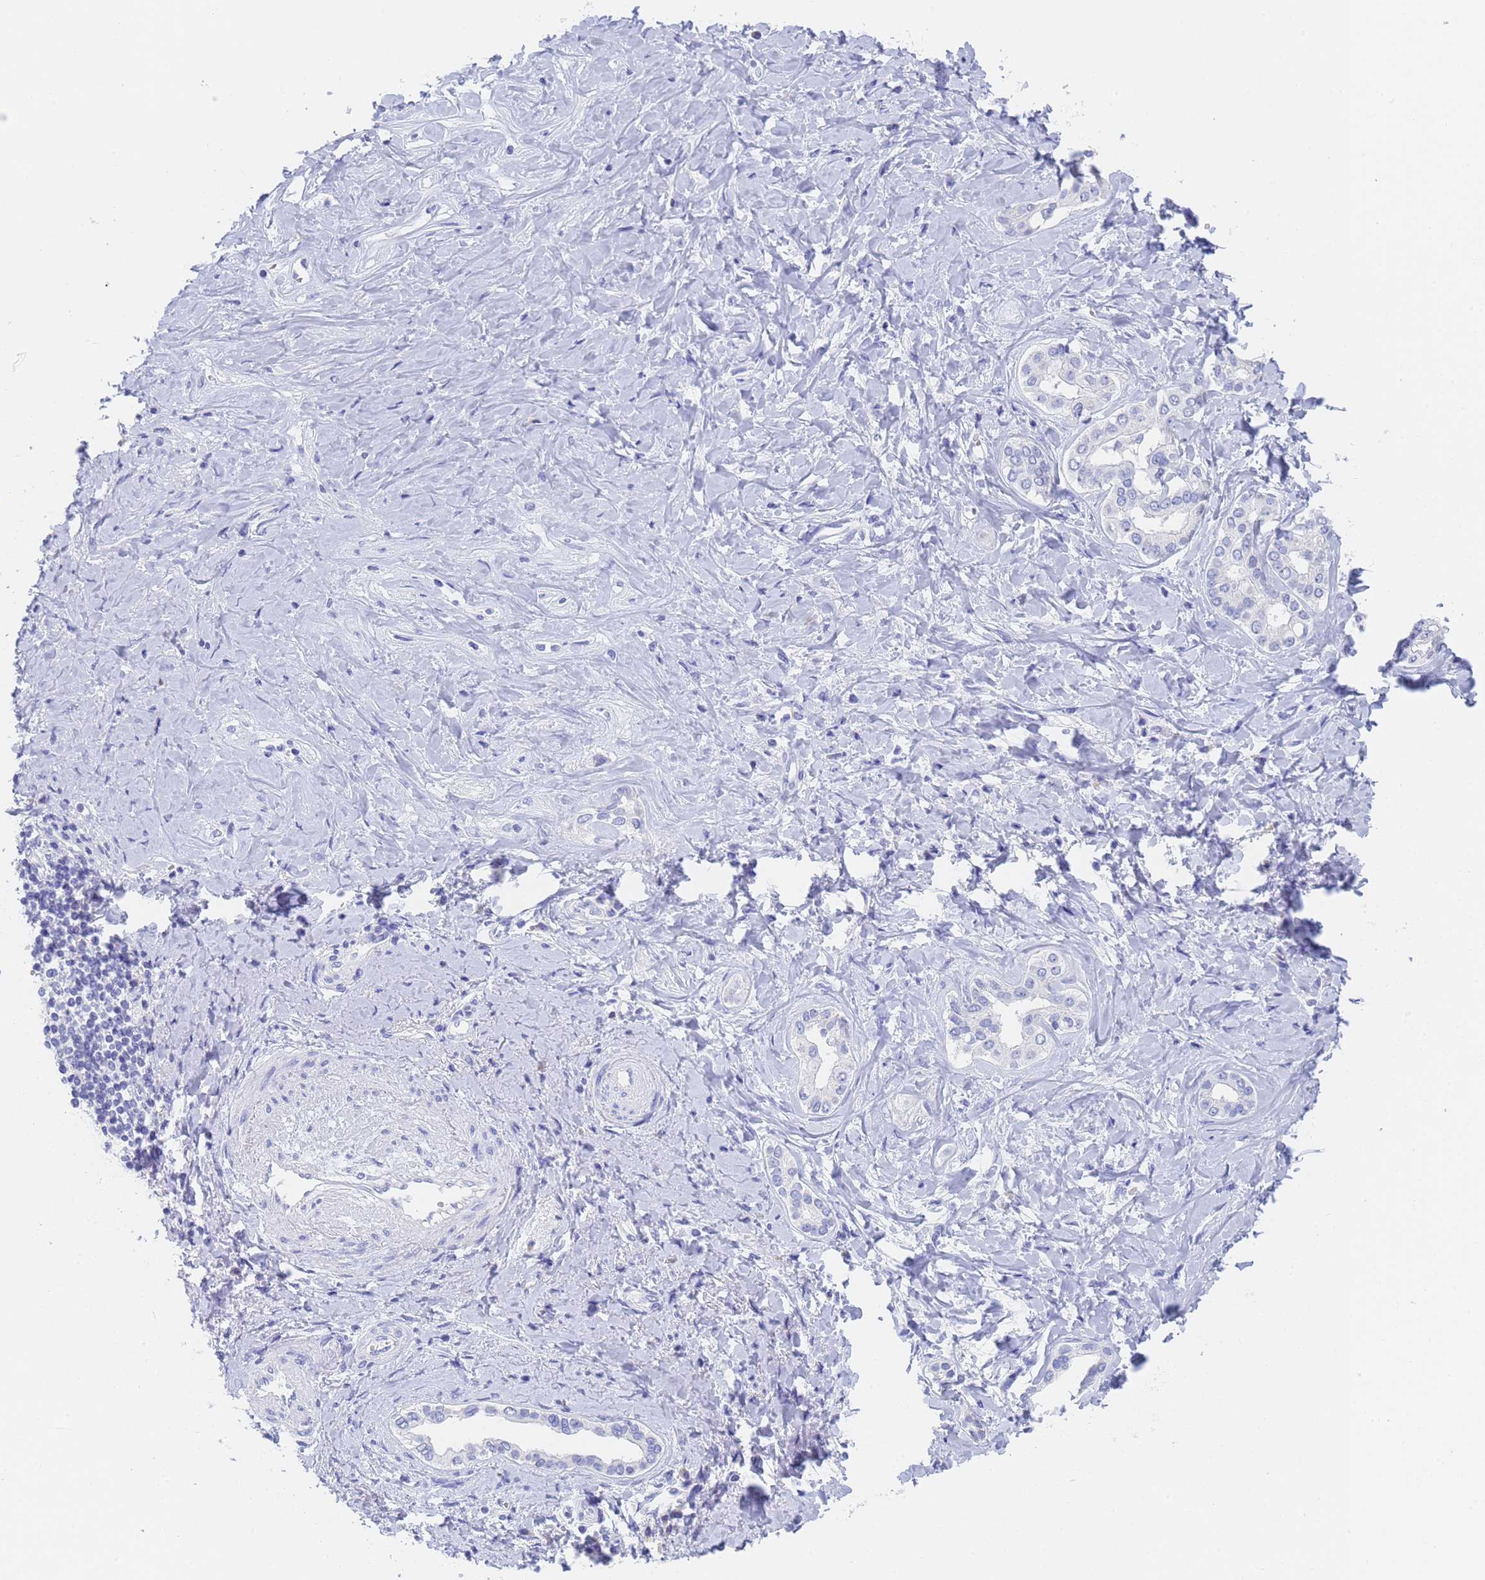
{"staining": {"intensity": "negative", "quantity": "none", "location": "none"}, "tissue": "liver cancer", "cell_type": "Tumor cells", "image_type": "cancer", "snomed": [{"axis": "morphology", "description": "Cholangiocarcinoma"}, {"axis": "topography", "description": "Liver"}], "caption": "IHC micrograph of liver cancer (cholangiocarcinoma) stained for a protein (brown), which reveals no positivity in tumor cells. Brightfield microscopy of immunohistochemistry stained with DAB (brown) and hematoxylin (blue), captured at high magnification.", "gene": "STATH", "patient": {"sex": "female", "age": 77}}